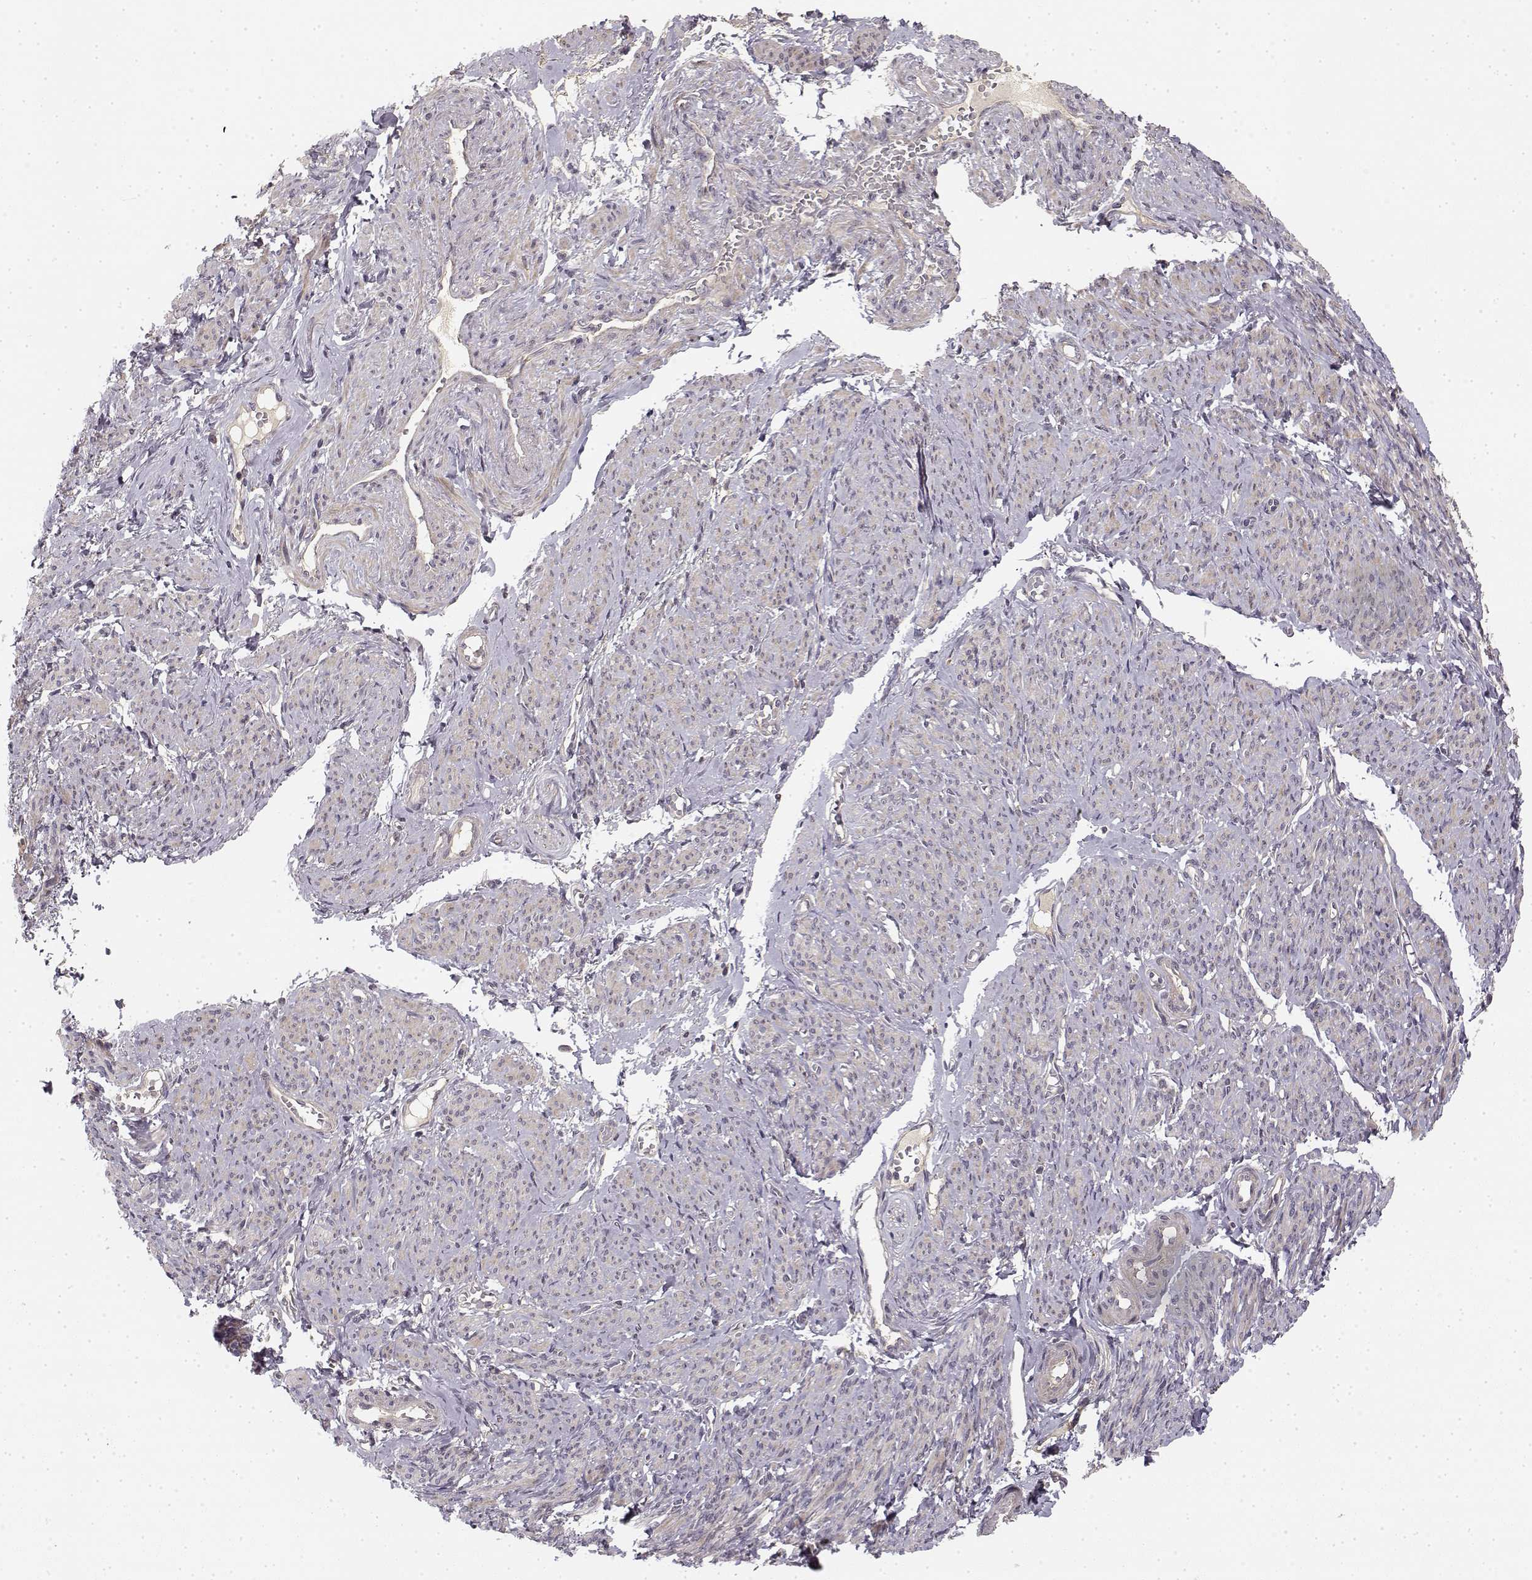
{"staining": {"intensity": "weak", "quantity": "25%-75%", "location": "cytoplasmic/membranous"}, "tissue": "smooth muscle", "cell_type": "Smooth muscle cells", "image_type": "normal", "snomed": [{"axis": "morphology", "description": "Normal tissue, NOS"}, {"axis": "topography", "description": "Smooth muscle"}], "caption": "The photomicrograph shows a brown stain indicating the presence of a protein in the cytoplasmic/membranous of smooth muscle cells in smooth muscle. (Brightfield microscopy of DAB IHC at high magnification).", "gene": "MED12L", "patient": {"sex": "female", "age": 65}}